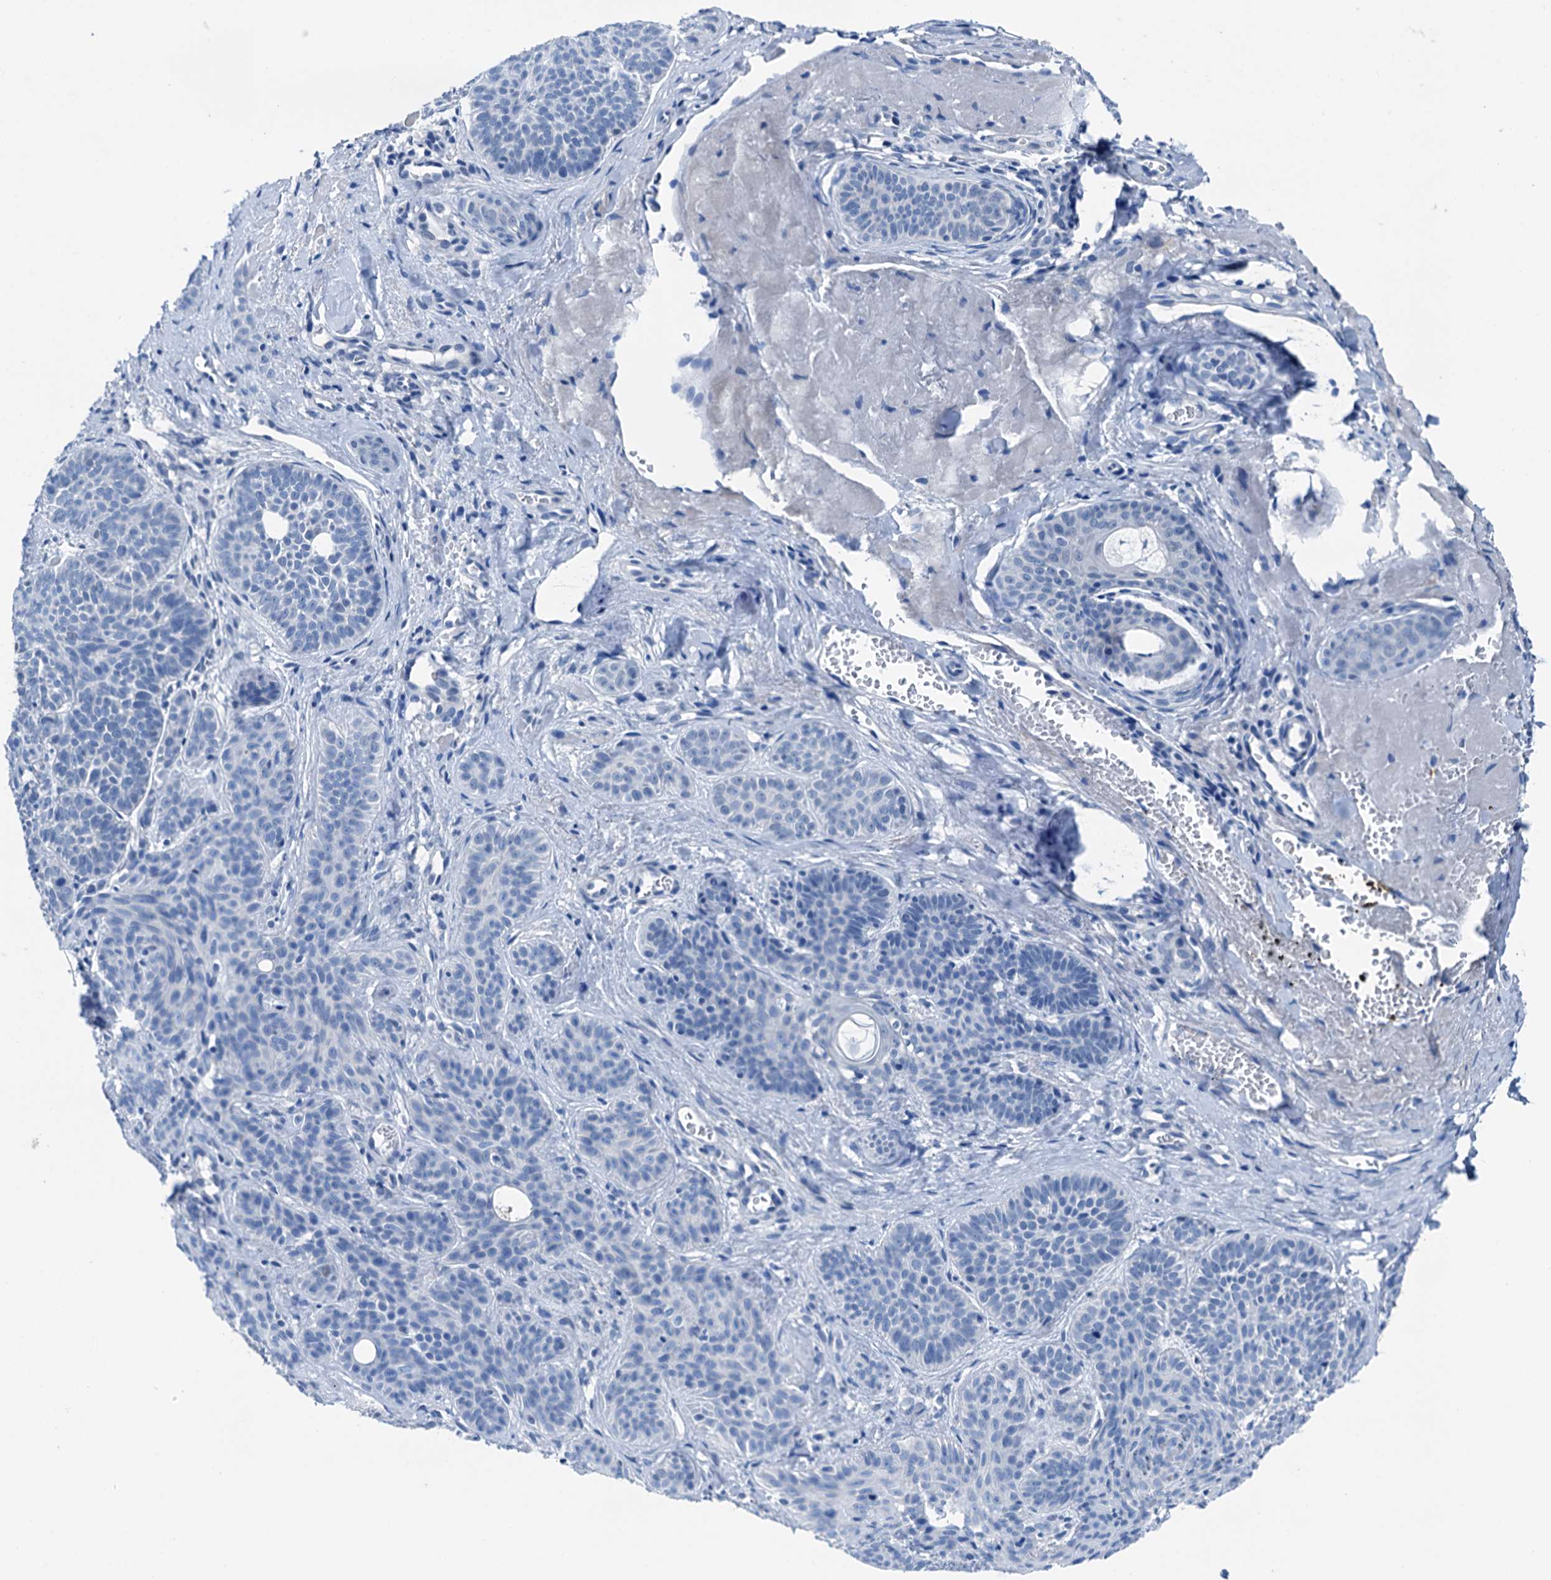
{"staining": {"intensity": "negative", "quantity": "none", "location": "none"}, "tissue": "skin cancer", "cell_type": "Tumor cells", "image_type": "cancer", "snomed": [{"axis": "morphology", "description": "Basal cell carcinoma"}, {"axis": "topography", "description": "Skin"}], "caption": "Tumor cells show no significant expression in skin cancer. The staining is performed using DAB brown chromogen with nuclei counter-stained in using hematoxylin.", "gene": "CBLN3", "patient": {"sex": "male", "age": 85}}